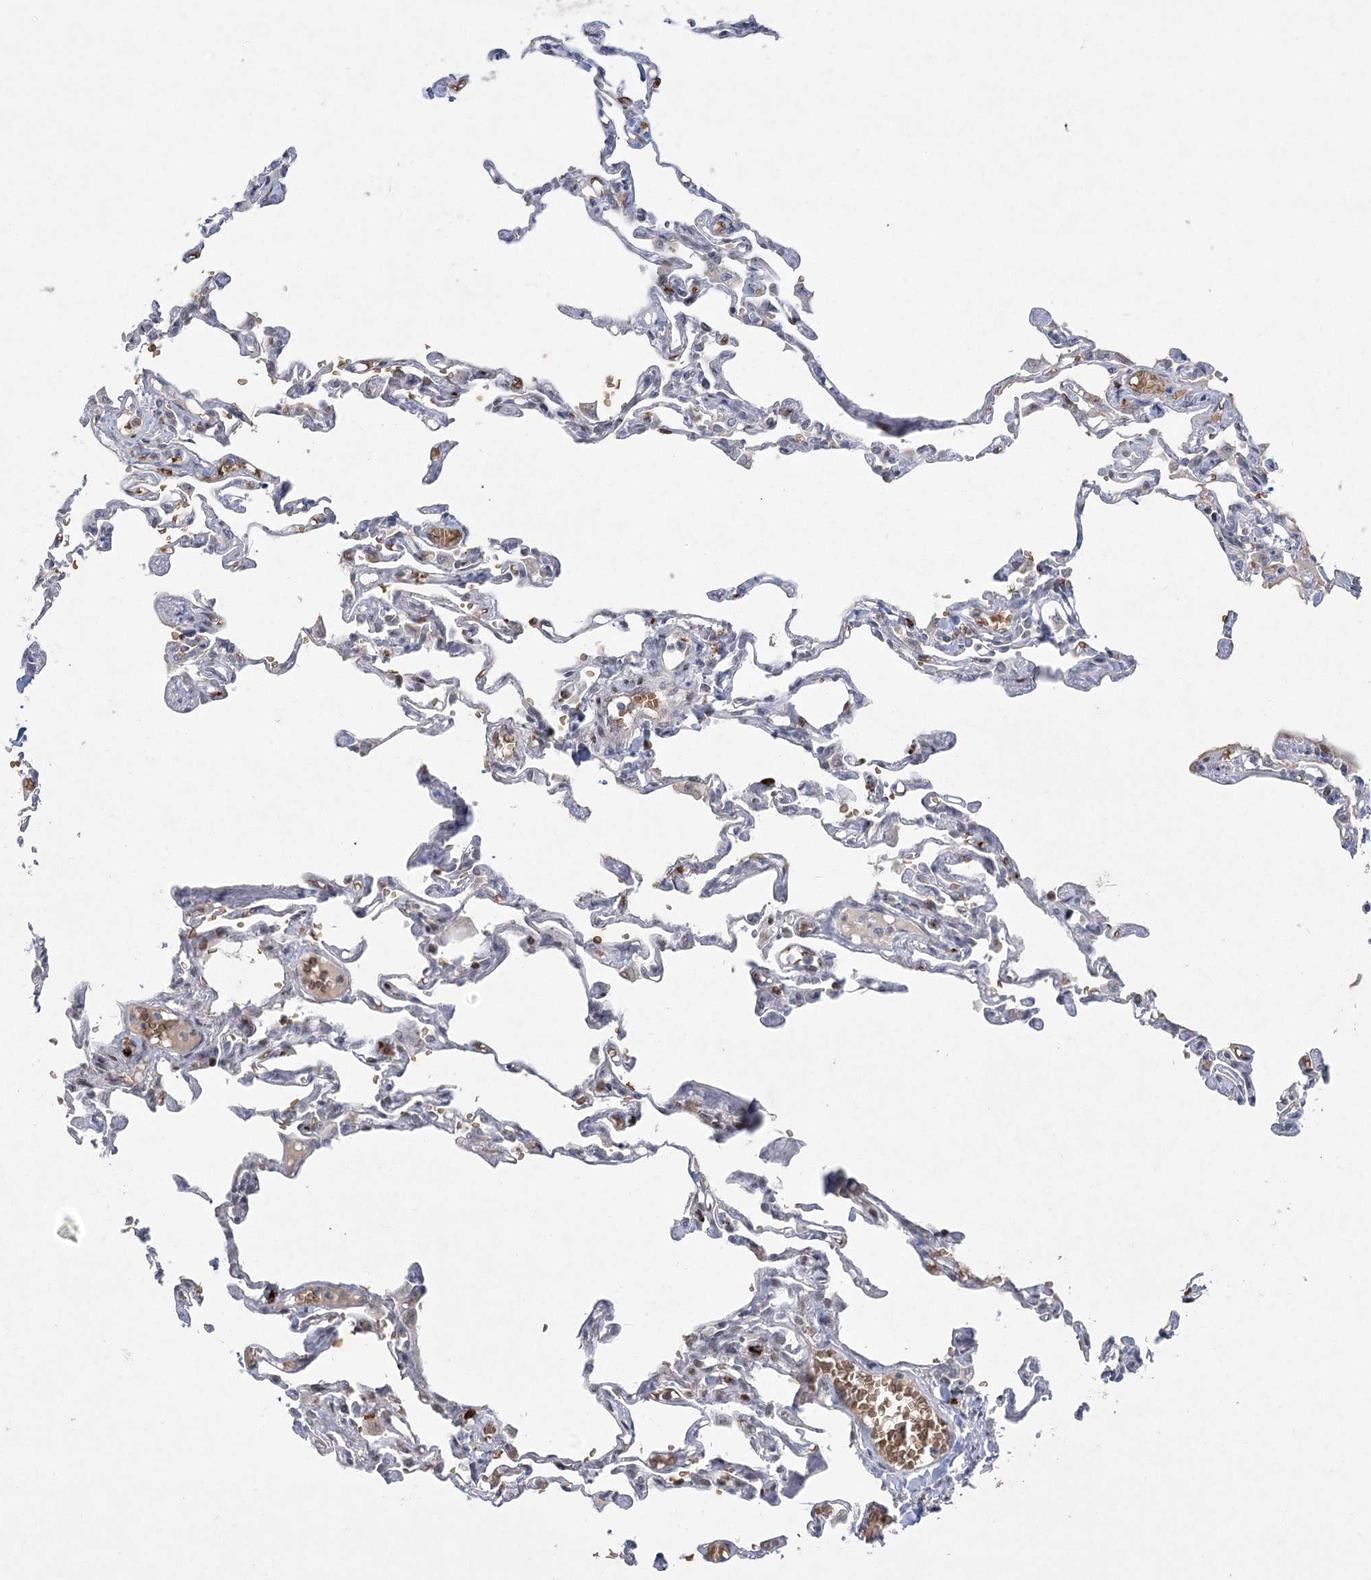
{"staining": {"intensity": "negative", "quantity": "none", "location": "none"}, "tissue": "lung", "cell_type": "Alveolar cells", "image_type": "normal", "snomed": [{"axis": "morphology", "description": "Normal tissue, NOS"}, {"axis": "topography", "description": "Lung"}], "caption": "Protein analysis of unremarkable lung exhibits no significant staining in alveolar cells. (DAB (3,3'-diaminobenzidine) IHC, high magnification).", "gene": "NSMCE4A", "patient": {"sex": "male", "age": 21}}